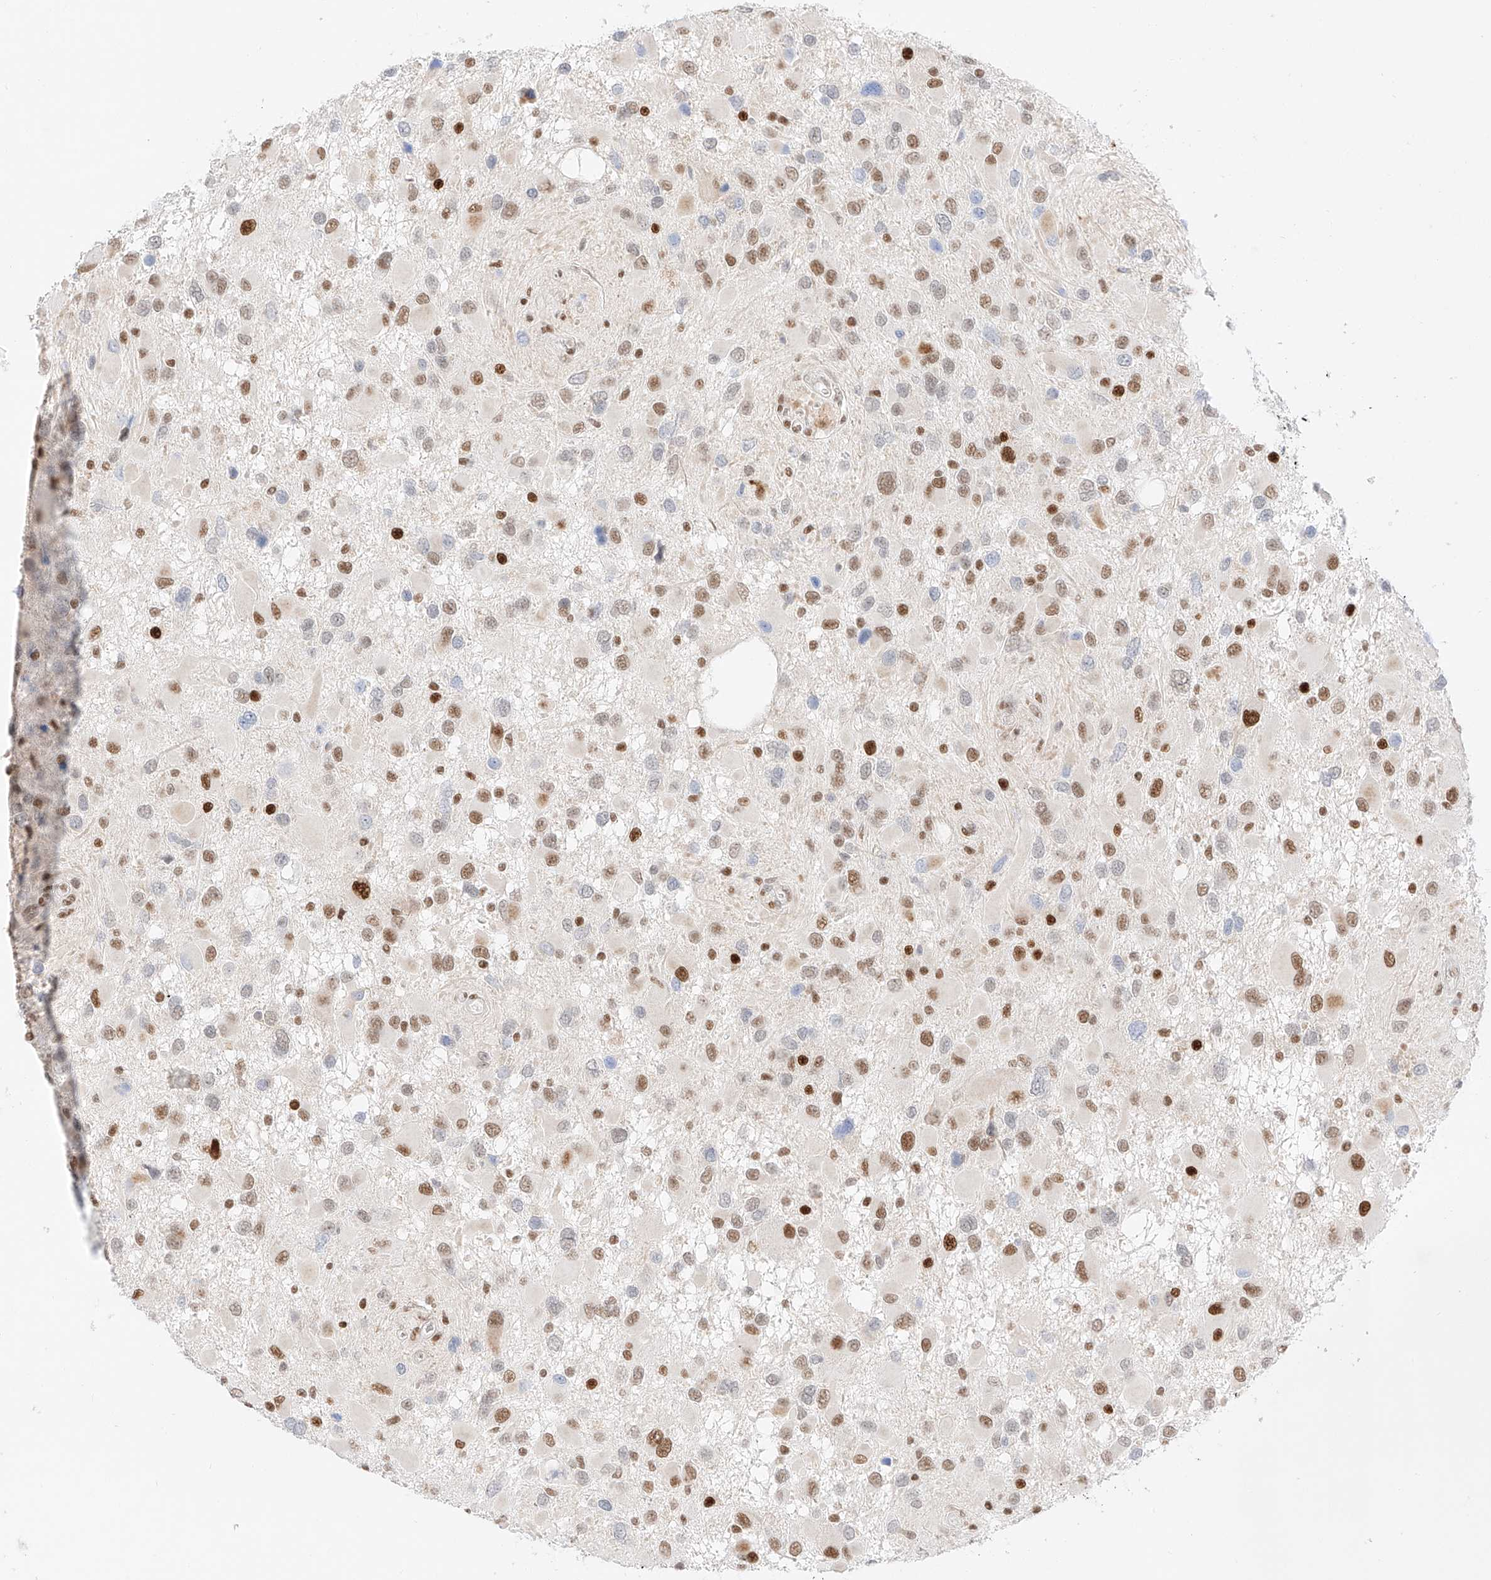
{"staining": {"intensity": "moderate", "quantity": "25%-75%", "location": "nuclear"}, "tissue": "glioma", "cell_type": "Tumor cells", "image_type": "cancer", "snomed": [{"axis": "morphology", "description": "Glioma, malignant, High grade"}, {"axis": "topography", "description": "Brain"}], "caption": "Human malignant high-grade glioma stained for a protein (brown) shows moderate nuclear positive positivity in approximately 25%-75% of tumor cells.", "gene": "APIP", "patient": {"sex": "male", "age": 53}}